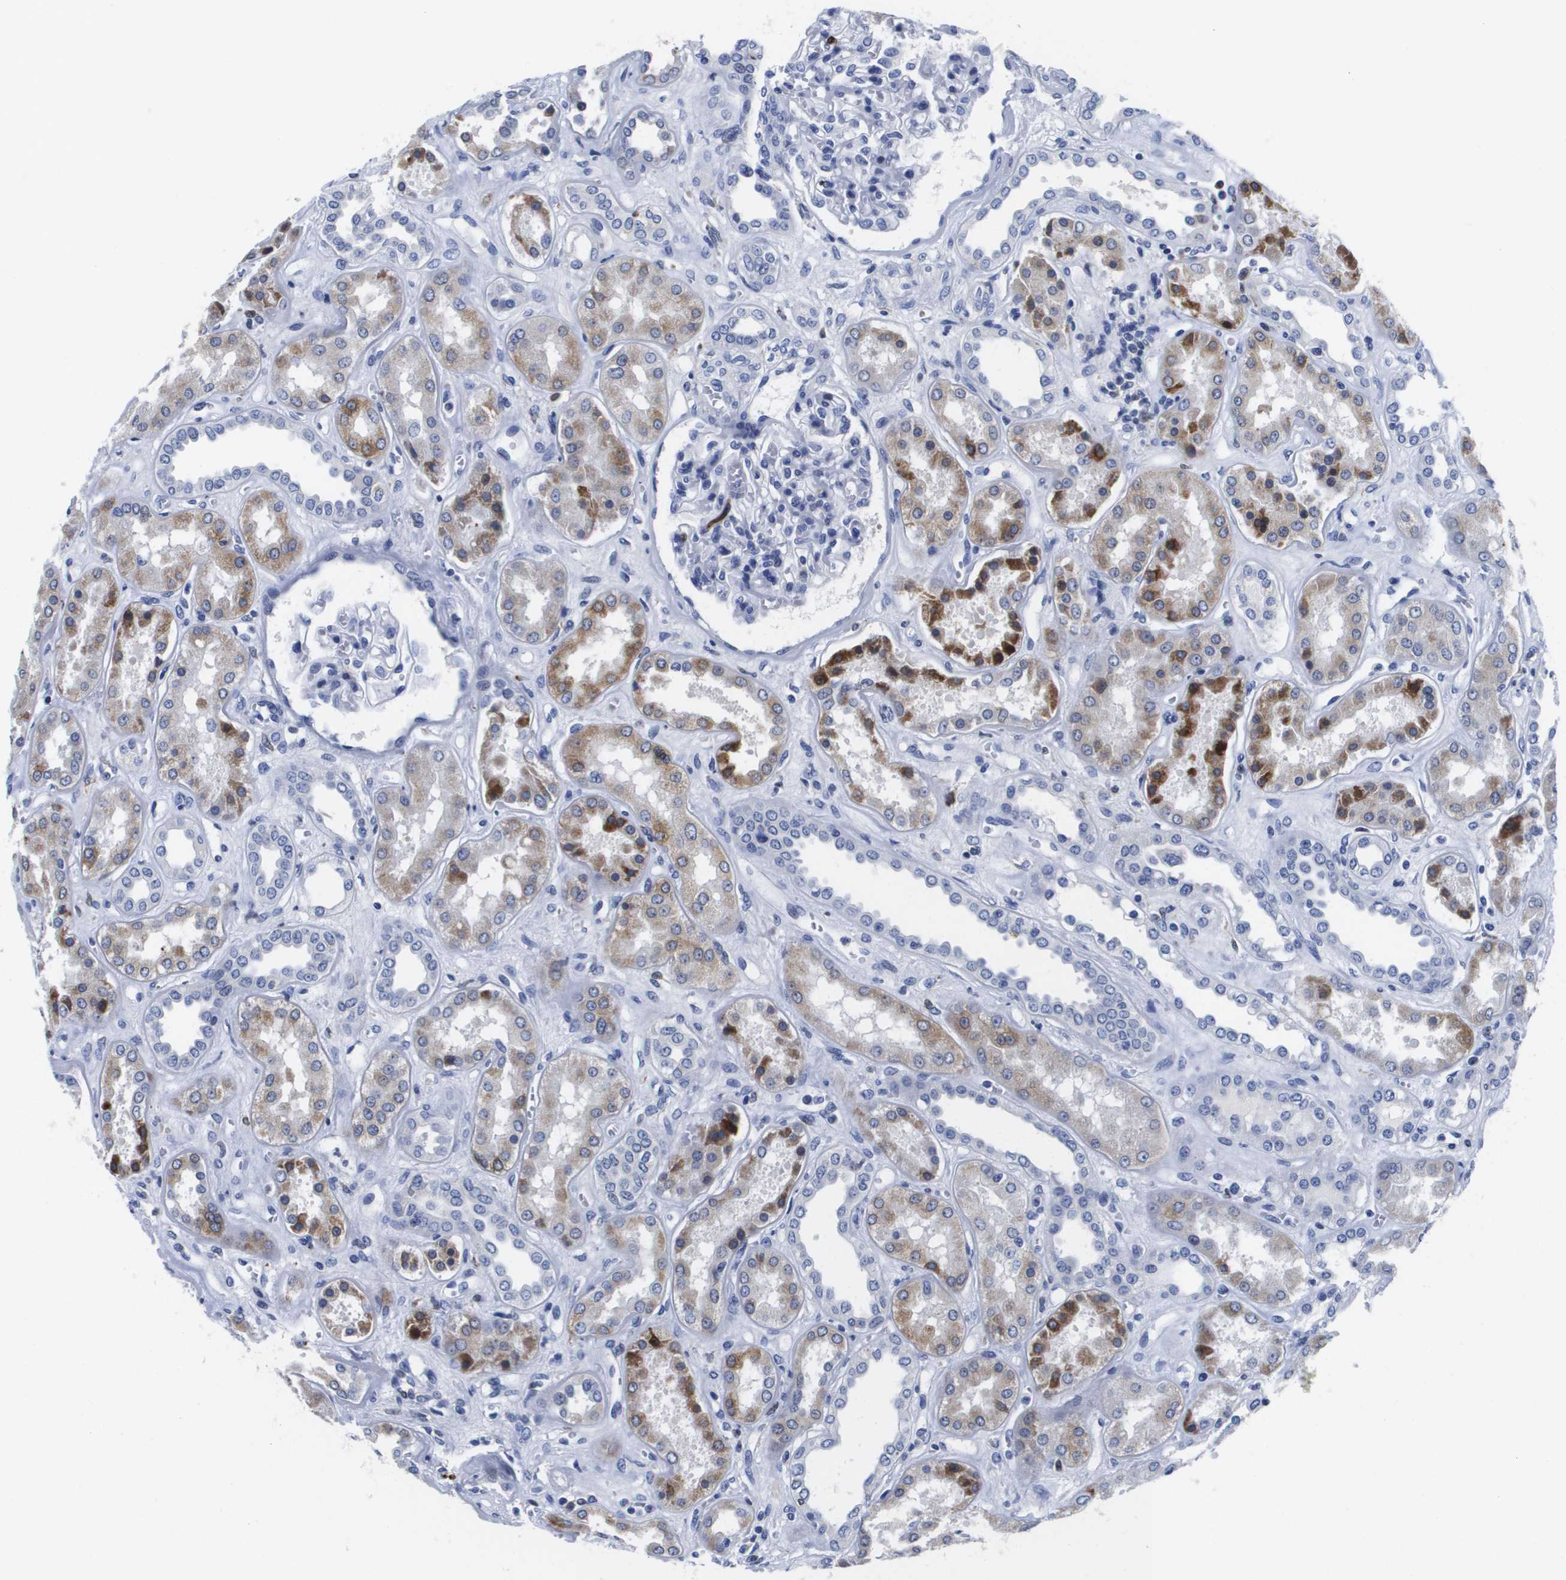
{"staining": {"intensity": "negative", "quantity": "none", "location": "none"}, "tissue": "kidney", "cell_type": "Cells in glomeruli", "image_type": "normal", "snomed": [{"axis": "morphology", "description": "Normal tissue, NOS"}, {"axis": "topography", "description": "Kidney"}], "caption": "The micrograph demonstrates no significant staining in cells in glomeruli of kidney.", "gene": "HMOX1", "patient": {"sex": "male", "age": 59}}